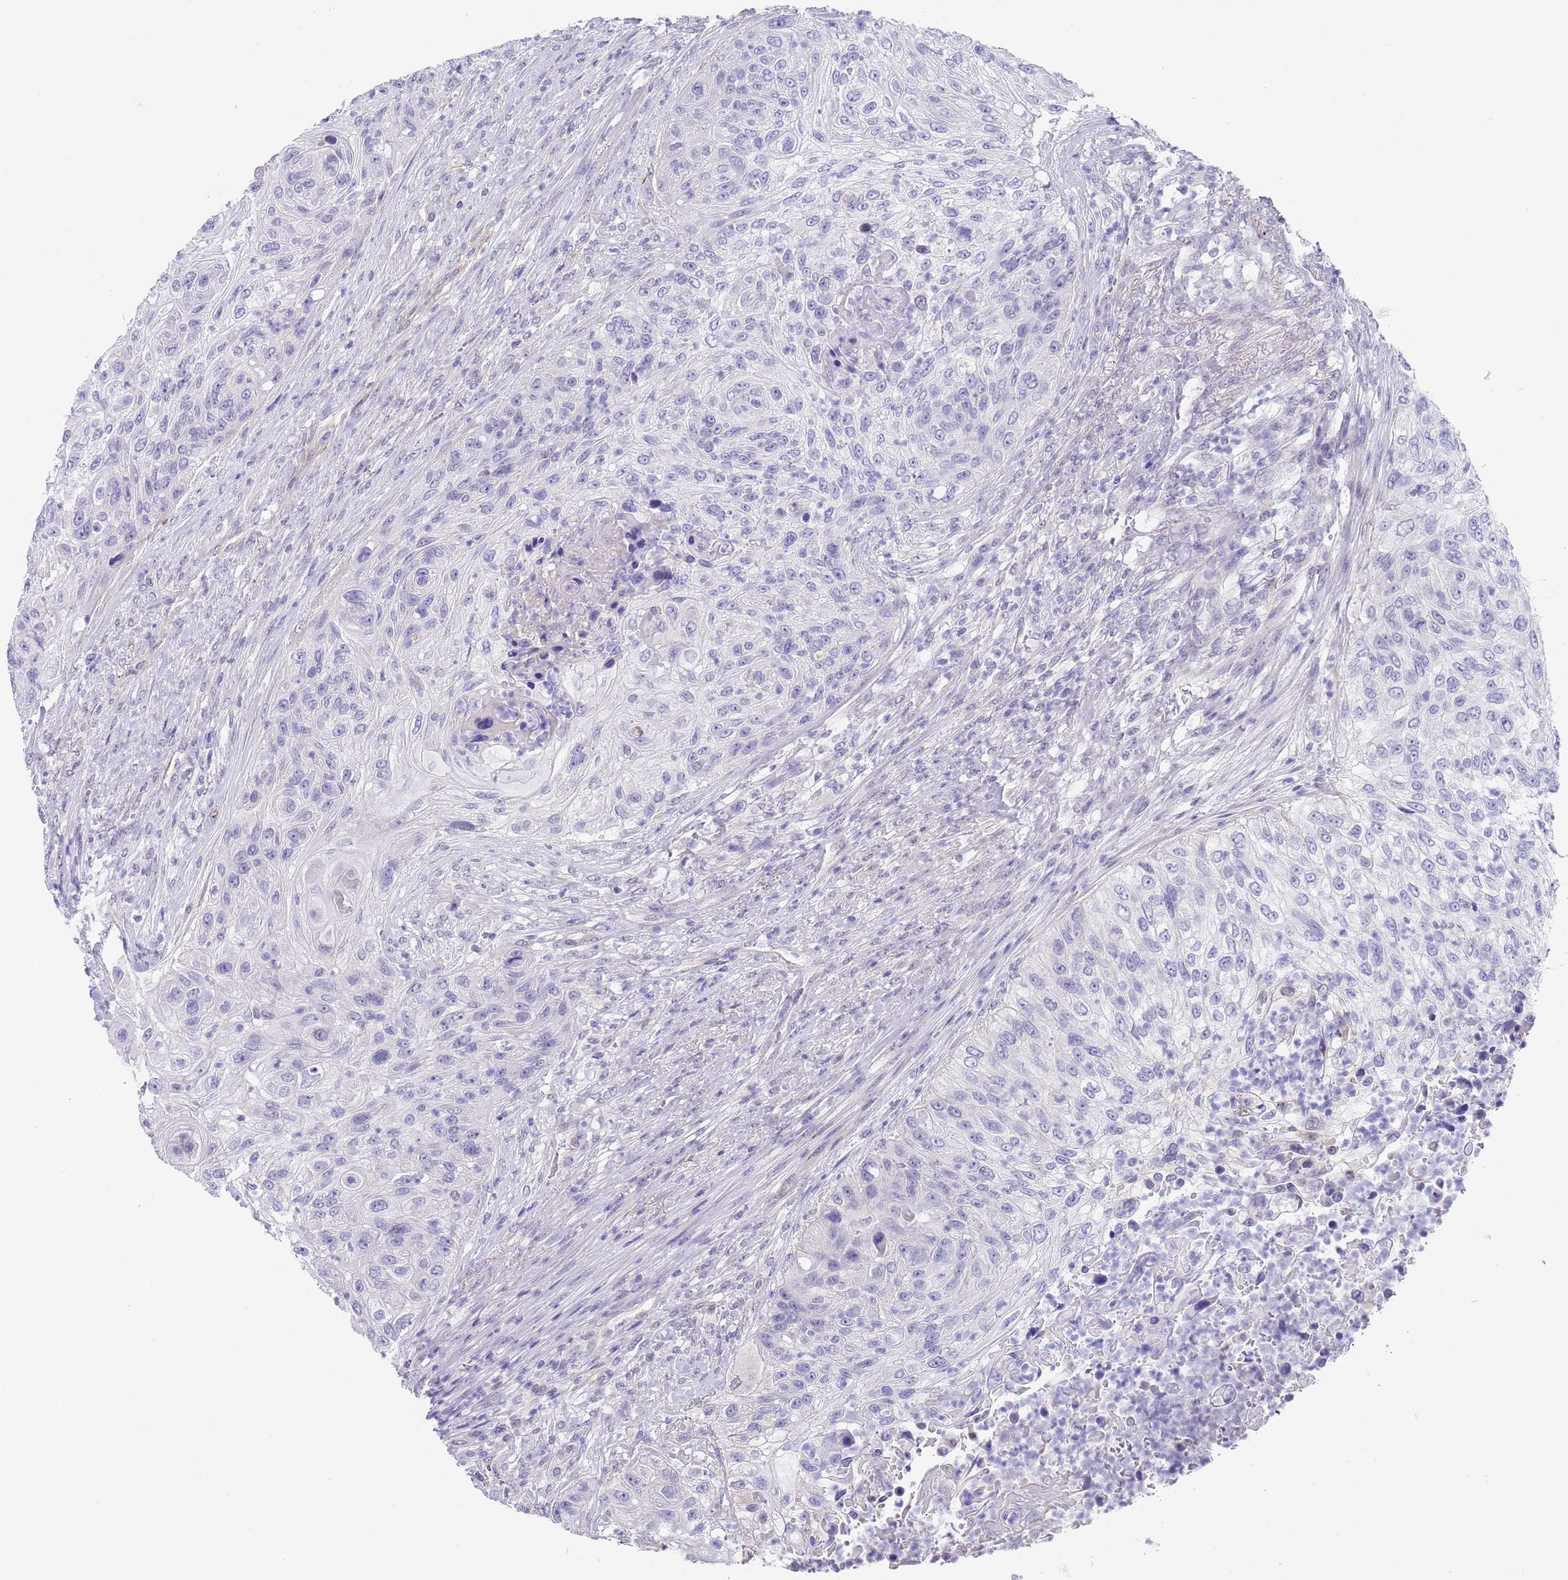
{"staining": {"intensity": "negative", "quantity": "none", "location": "none"}, "tissue": "urothelial cancer", "cell_type": "Tumor cells", "image_type": "cancer", "snomed": [{"axis": "morphology", "description": "Urothelial carcinoma, High grade"}, {"axis": "topography", "description": "Urinary bladder"}], "caption": "Immunohistochemical staining of human high-grade urothelial carcinoma displays no significant positivity in tumor cells.", "gene": "RNF169", "patient": {"sex": "female", "age": 60}}